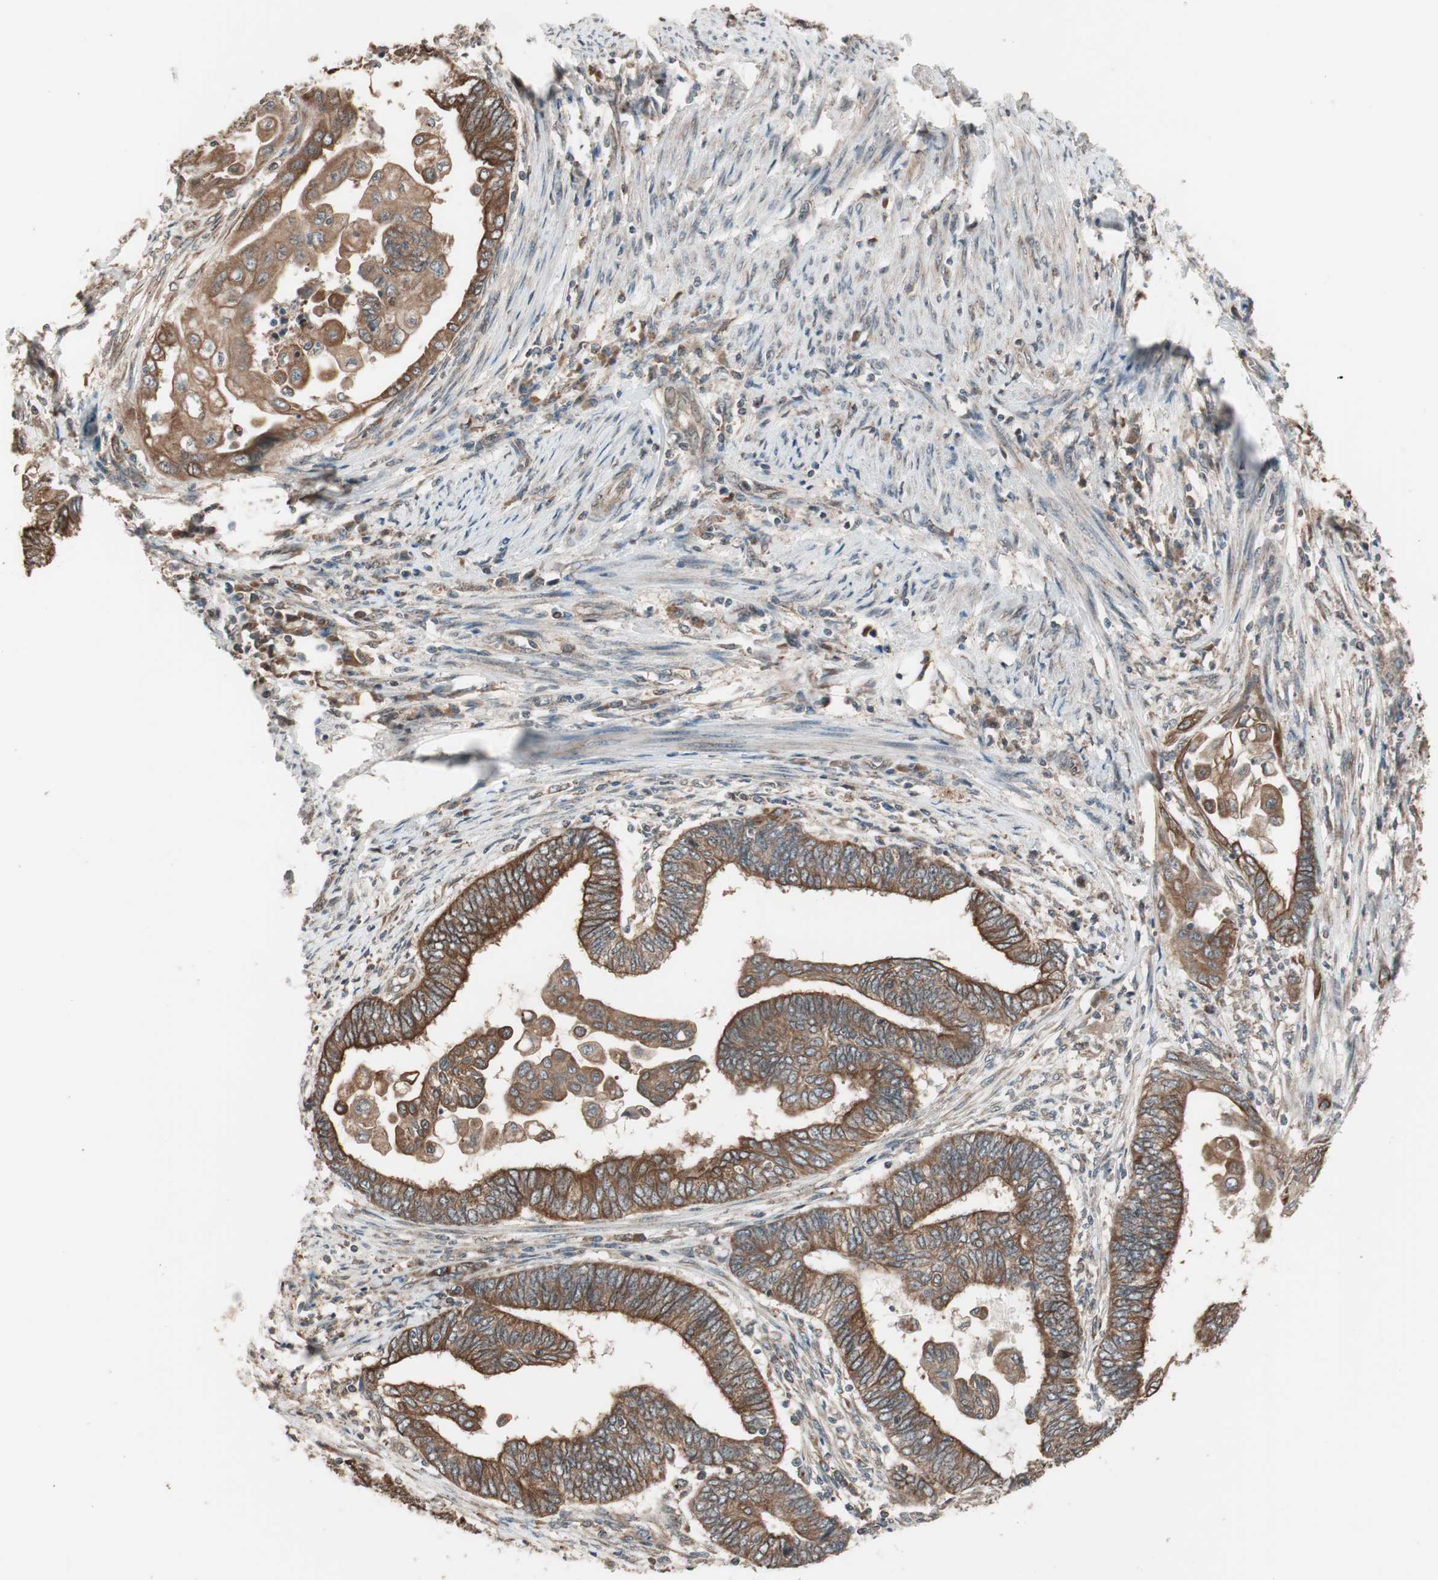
{"staining": {"intensity": "moderate", "quantity": ">75%", "location": "cytoplasmic/membranous"}, "tissue": "endometrial cancer", "cell_type": "Tumor cells", "image_type": "cancer", "snomed": [{"axis": "morphology", "description": "Adenocarcinoma, NOS"}, {"axis": "topography", "description": "Uterus"}, {"axis": "topography", "description": "Endometrium"}], "caption": "Immunohistochemical staining of endometrial adenocarcinoma displays medium levels of moderate cytoplasmic/membranous positivity in approximately >75% of tumor cells. (Brightfield microscopy of DAB IHC at high magnification).", "gene": "FBXO5", "patient": {"sex": "female", "age": 70}}